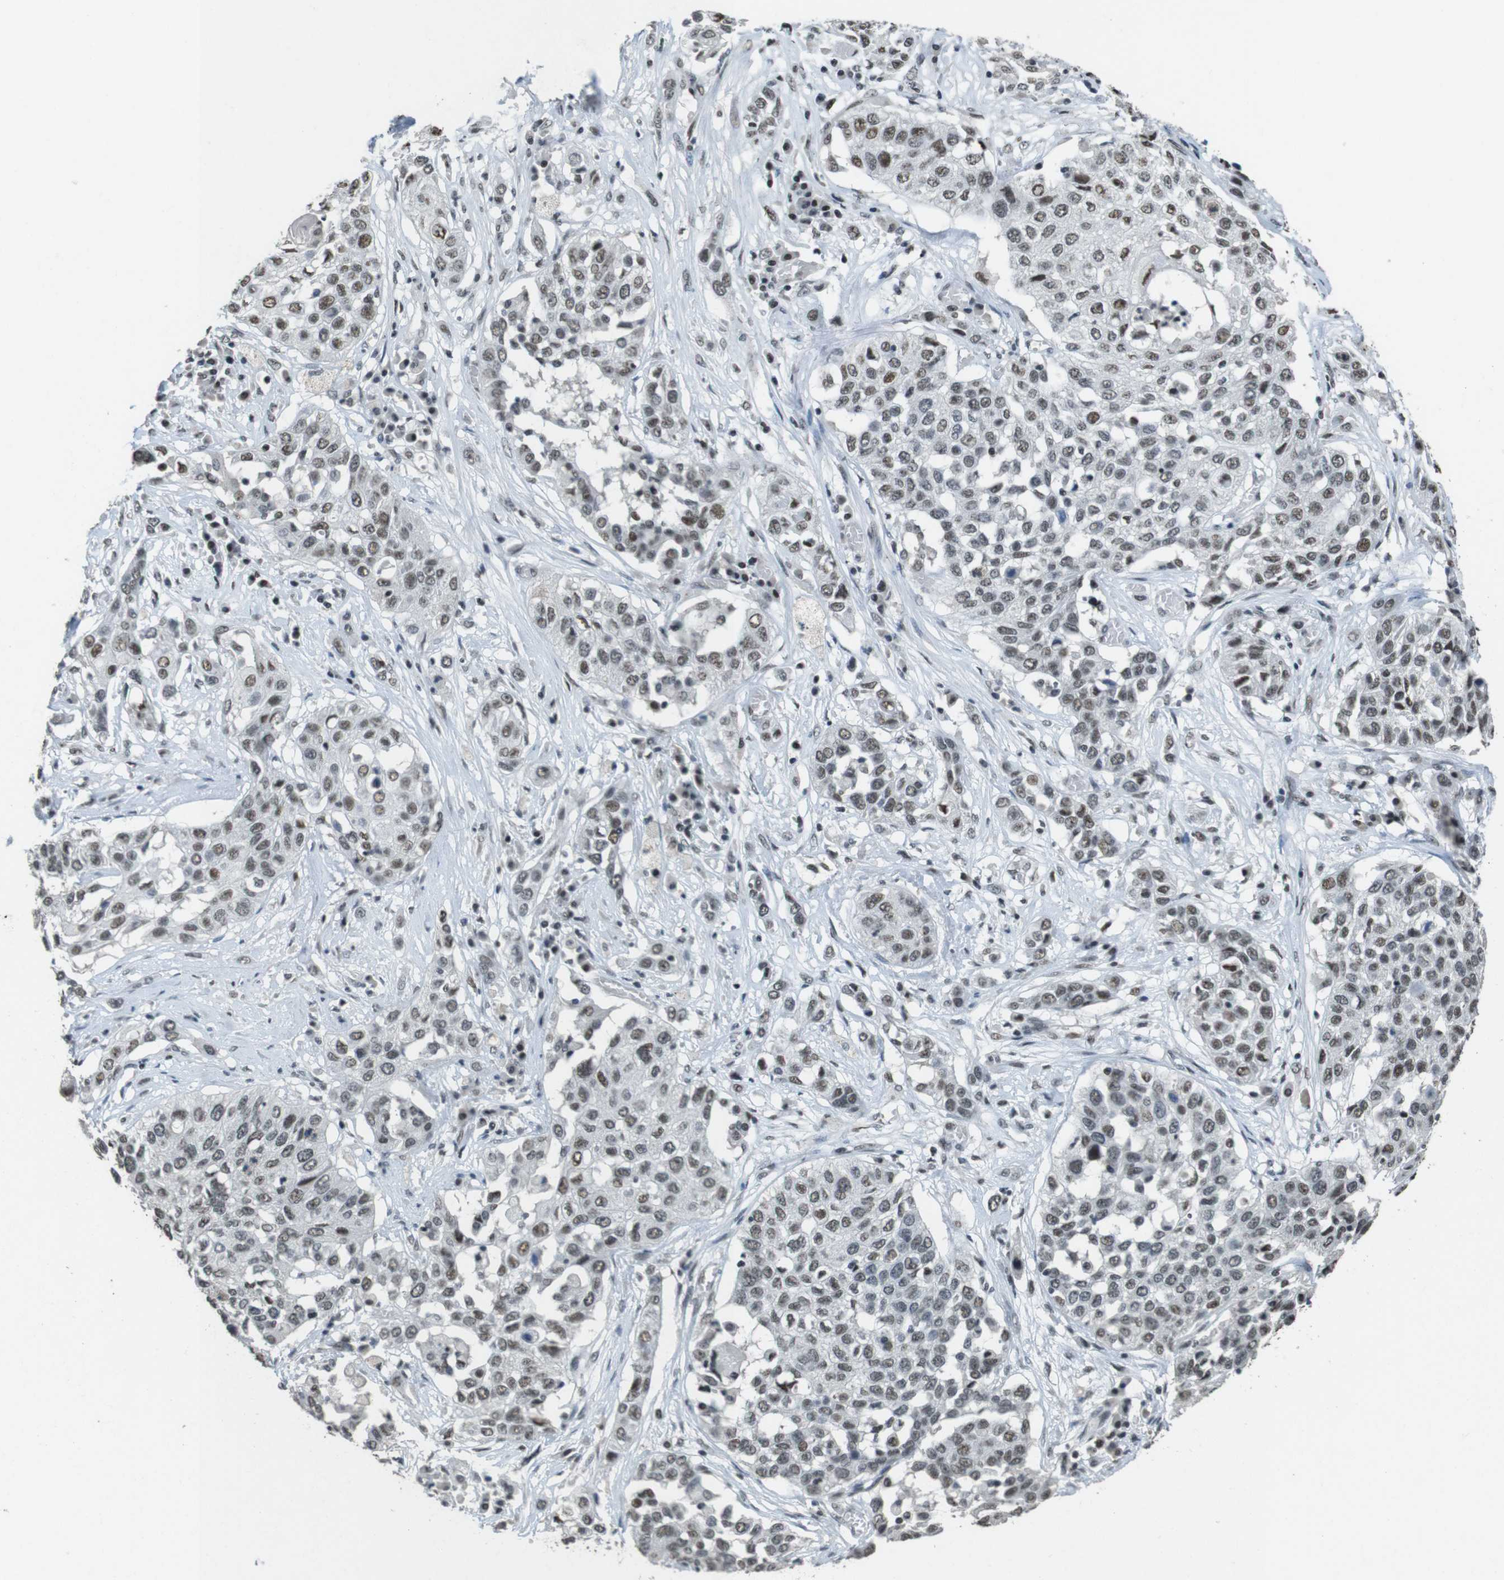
{"staining": {"intensity": "weak", "quantity": ">75%", "location": "nuclear"}, "tissue": "lung cancer", "cell_type": "Tumor cells", "image_type": "cancer", "snomed": [{"axis": "morphology", "description": "Squamous cell carcinoma, NOS"}, {"axis": "topography", "description": "Lung"}], "caption": "Immunohistochemical staining of human squamous cell carcinoma (lung) shows weak nuclear protein staining in approximately >75% of tumor cells.", "gene": "CSNK2B", "patient": {"sex": "male", "age": 71}}